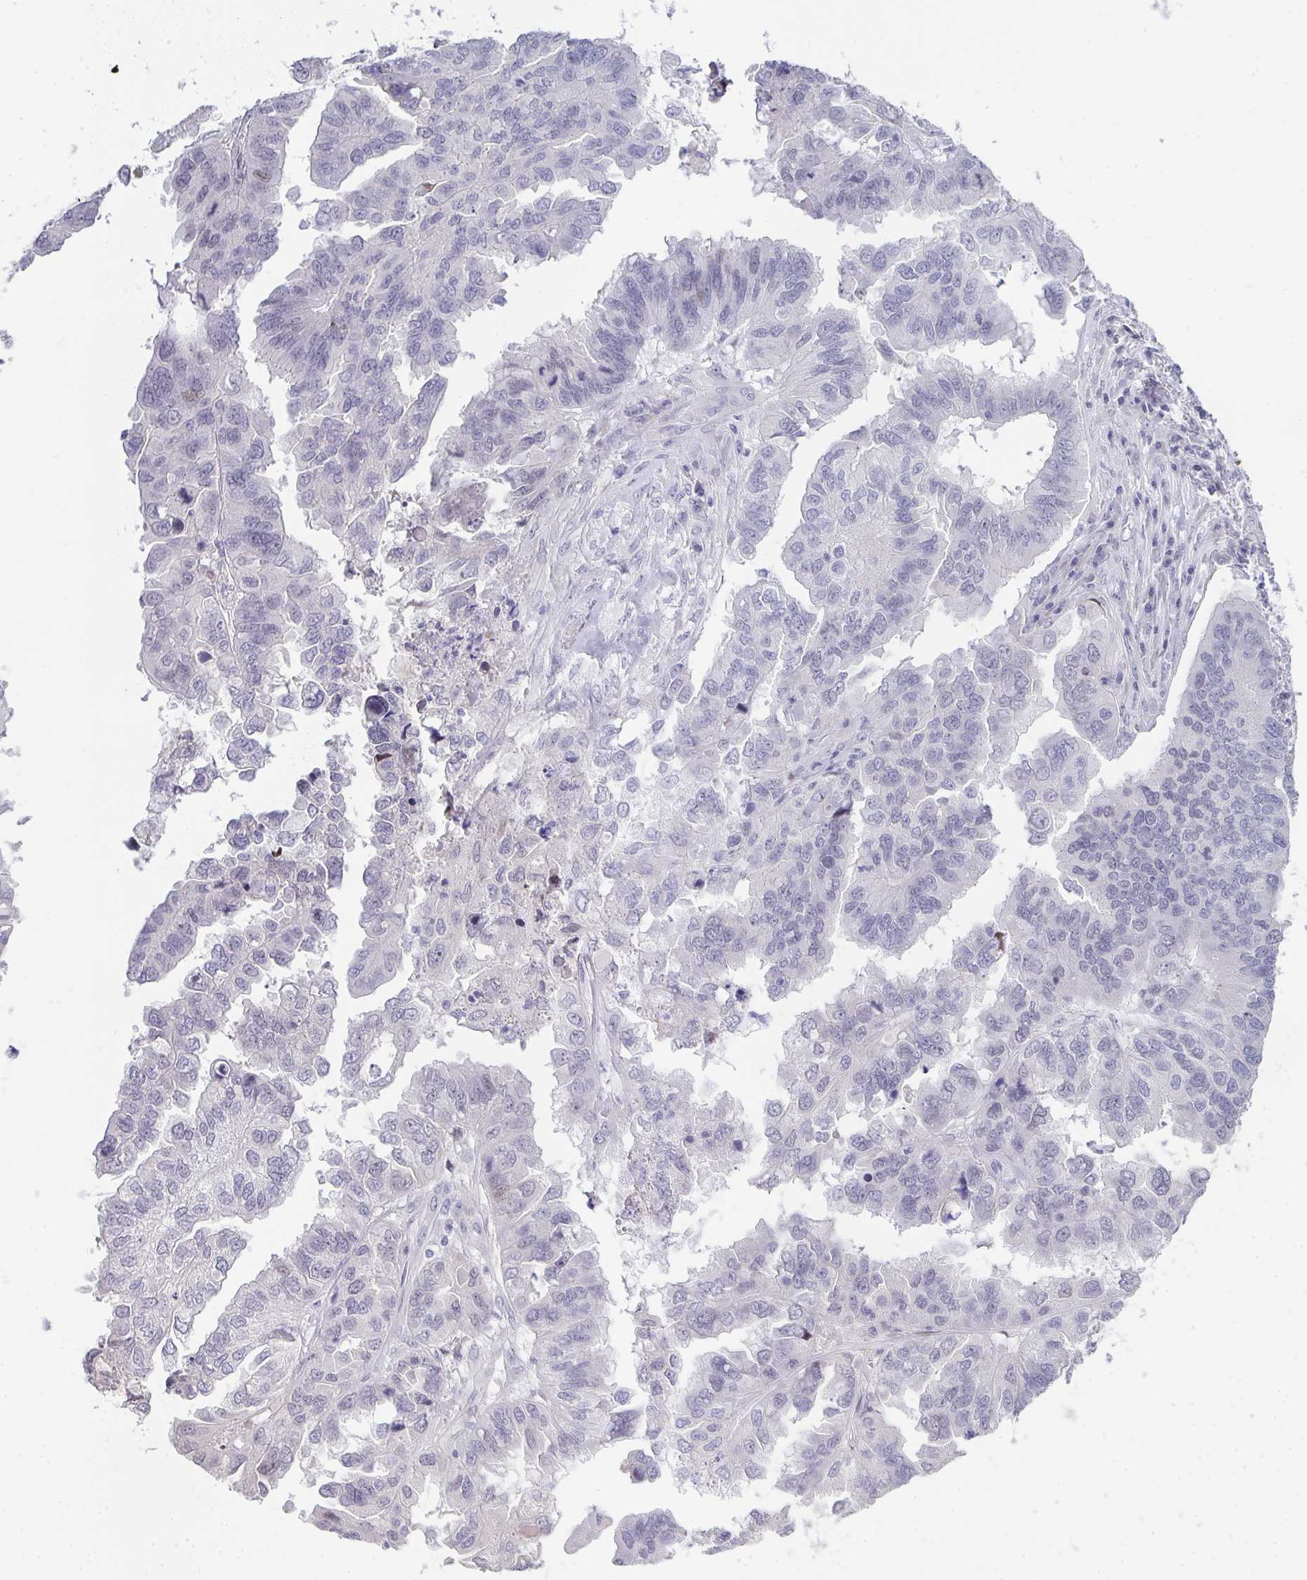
{"staining": {"intensity": "moderate", "quantity": "<25%", "location": "nuclear"}, "tissue": "ovarian cancer", "cell_type": "Tumor cells", "image_type": "cancer", "snomed": [{"axis": "morphology", "description": "Cystadenocarcinoma, serous, NOS"}, {"axis": "topography", "description": "Ovary"}], "caption": "Immunohistochemistry (DAB) staining of ovarian cancer reveals moderate nuclear protein expression in about <25% of tumor cells. (brown staining indicates protein expression, while blue staining denotes nuclei).", "gene": "GALNT16", "patient": {"sex": "female", "age": 79}}